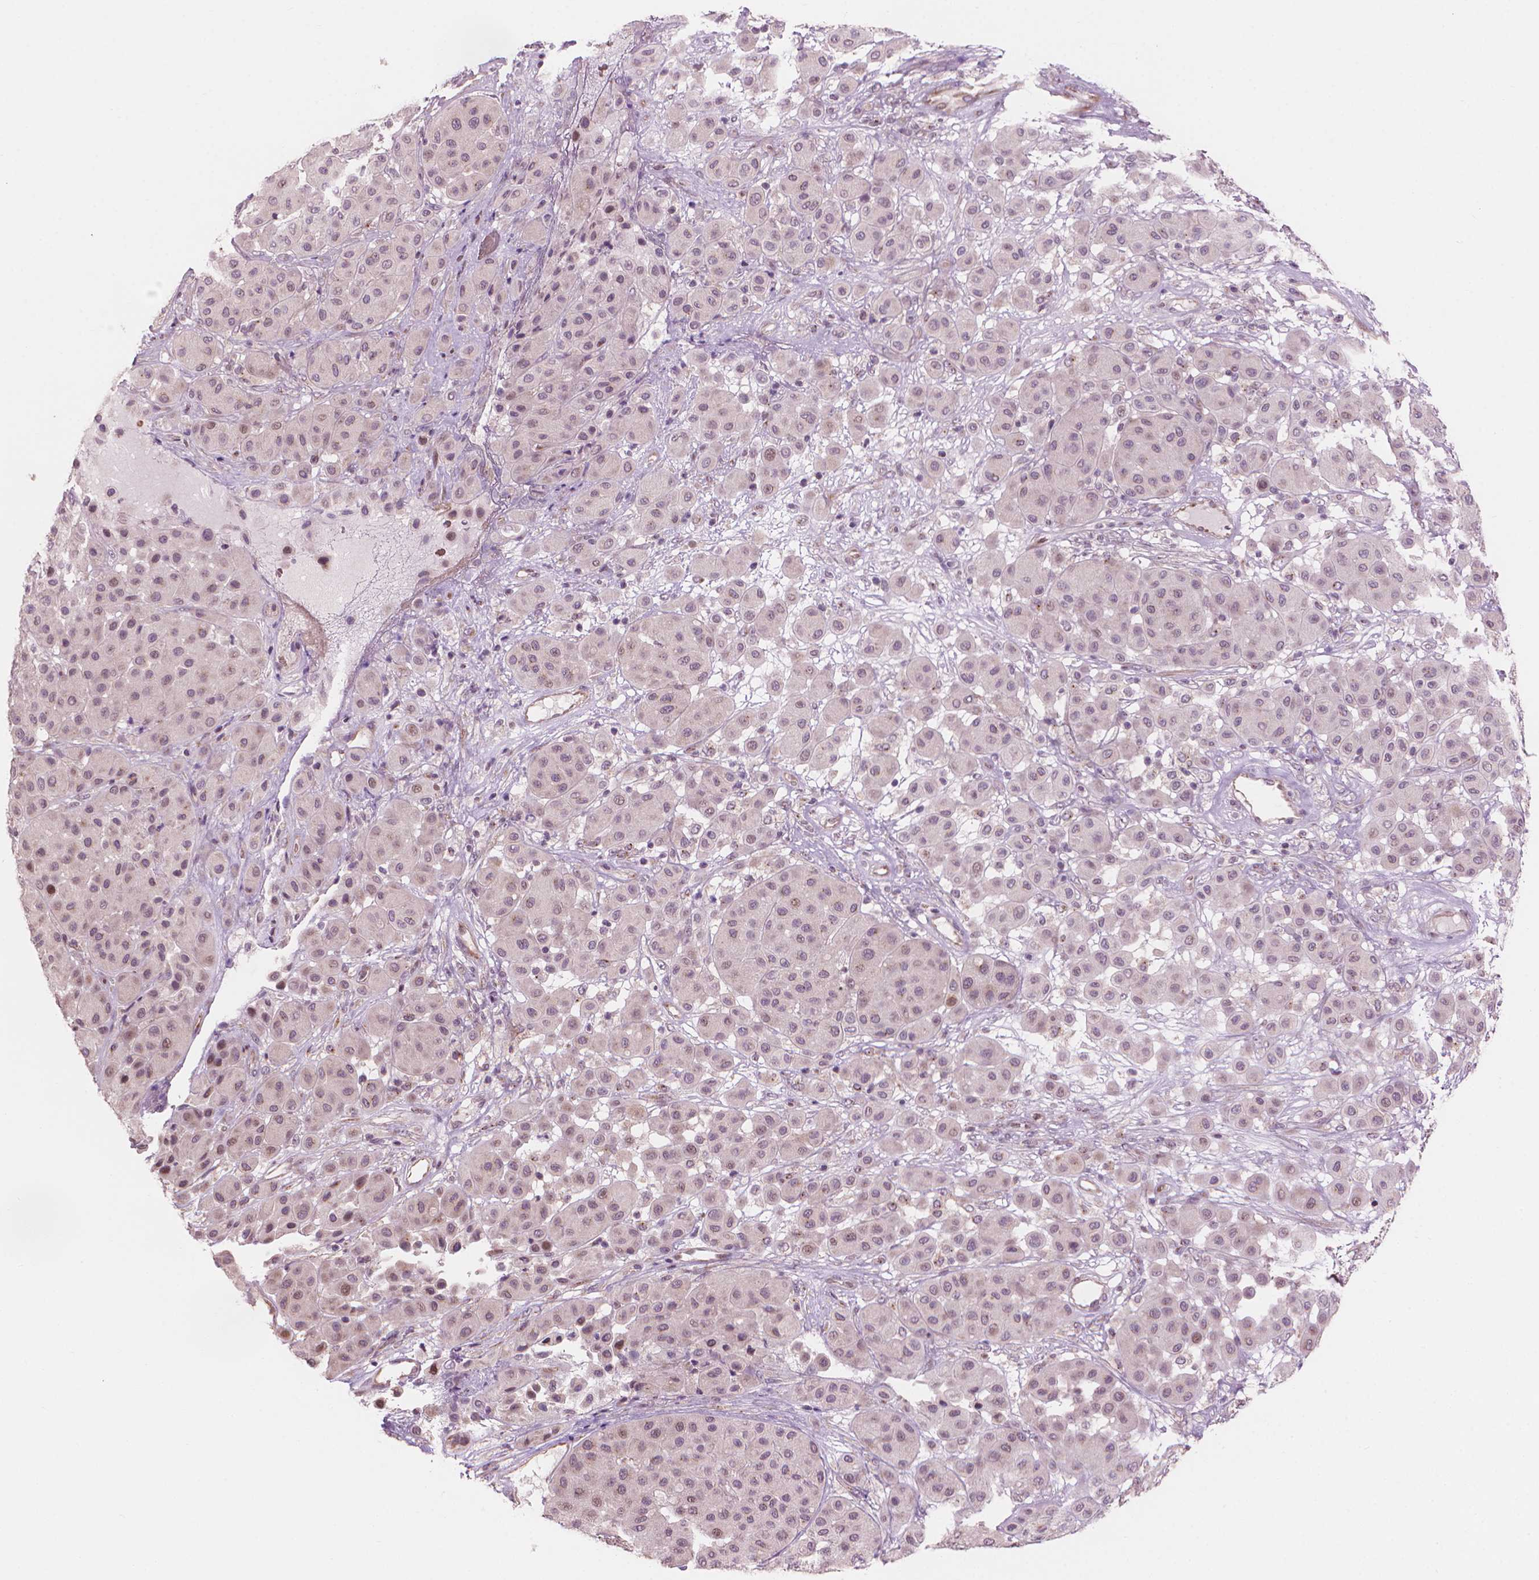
{"staining": {"intensity": "weak", "quantity": "25%-75%", "location": "nuclear"}, "tissue": "melanoma", "cell_type": "Tumor cells", "image_type": "cancer", "snomed": [{"axis": "morphology", "description": "Malignant melanoma, Metastatic site"}, {"axis": "topography", "description": "Smooth muscle"}], "caption": "DAB (3,3'-diaminobenzidine) immunohistochemical staining of malignant melanoma (metastatic site) displays weak nuclear protein positivity in approximately 25%-75% of tumor cells.", "gene": "IFFO1", "patient": {"sex": "male", "age": 41}}